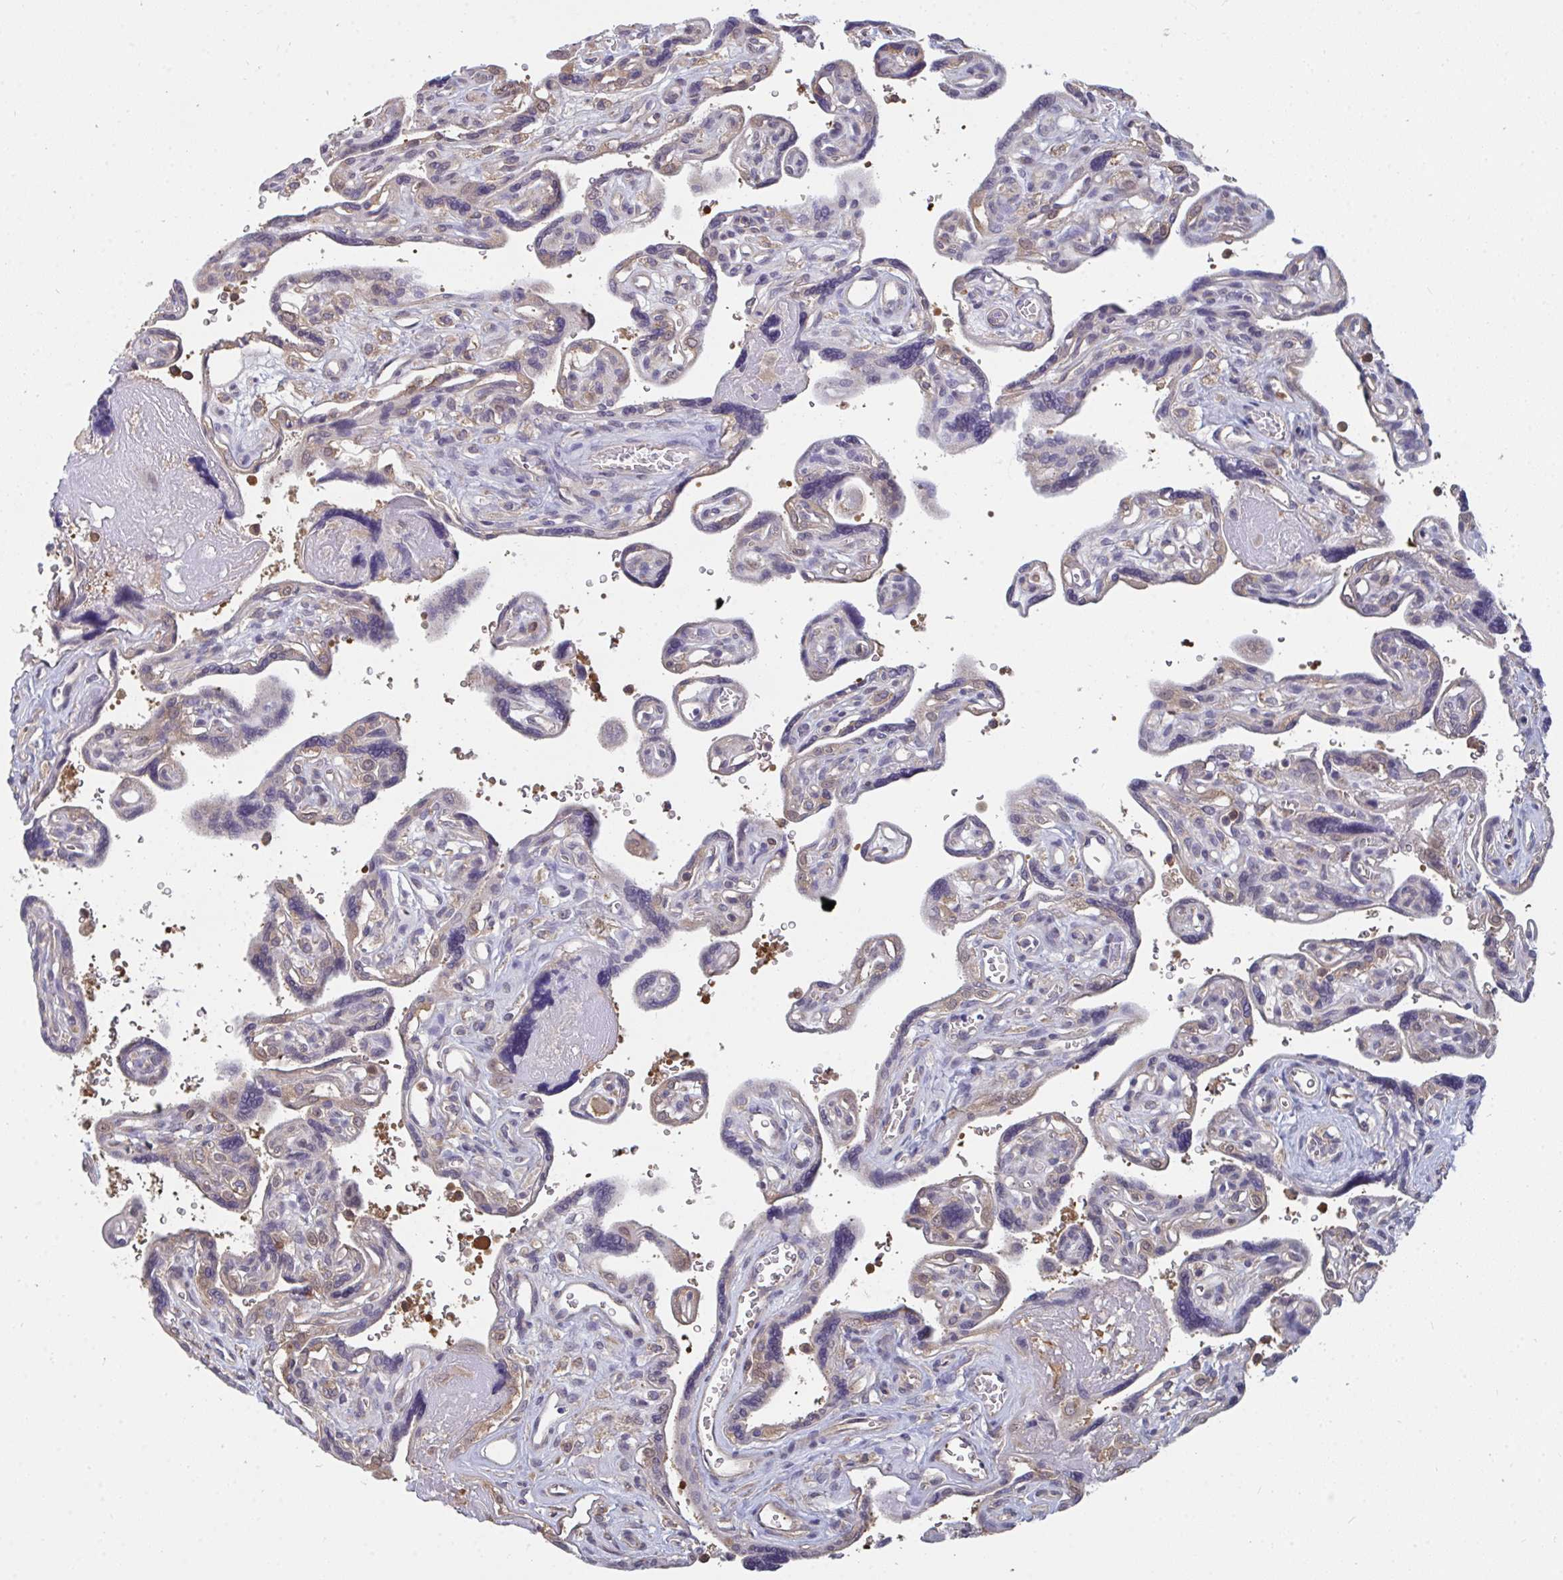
{"staining": {"intensity": "moderate", "quantity": ">75%", "location": "cytoplasmic/membranous,nuclear"}, "tissue": "placenta", "cell_type": "Decidual cells", "image_type": "normal", "snomed": [{"axis": "morphology", "description": "Normal tissue, NOS"}, {"axis": "topography", "description": "Placenta"}], "caption": "Decidual cells demonstrate moderate cytoplasmic/membranous,nuclear positivity in about >75% of cells in benign placenta.", "gene": "TTC9C", "patient": {"sex": "female", "age": 39}}